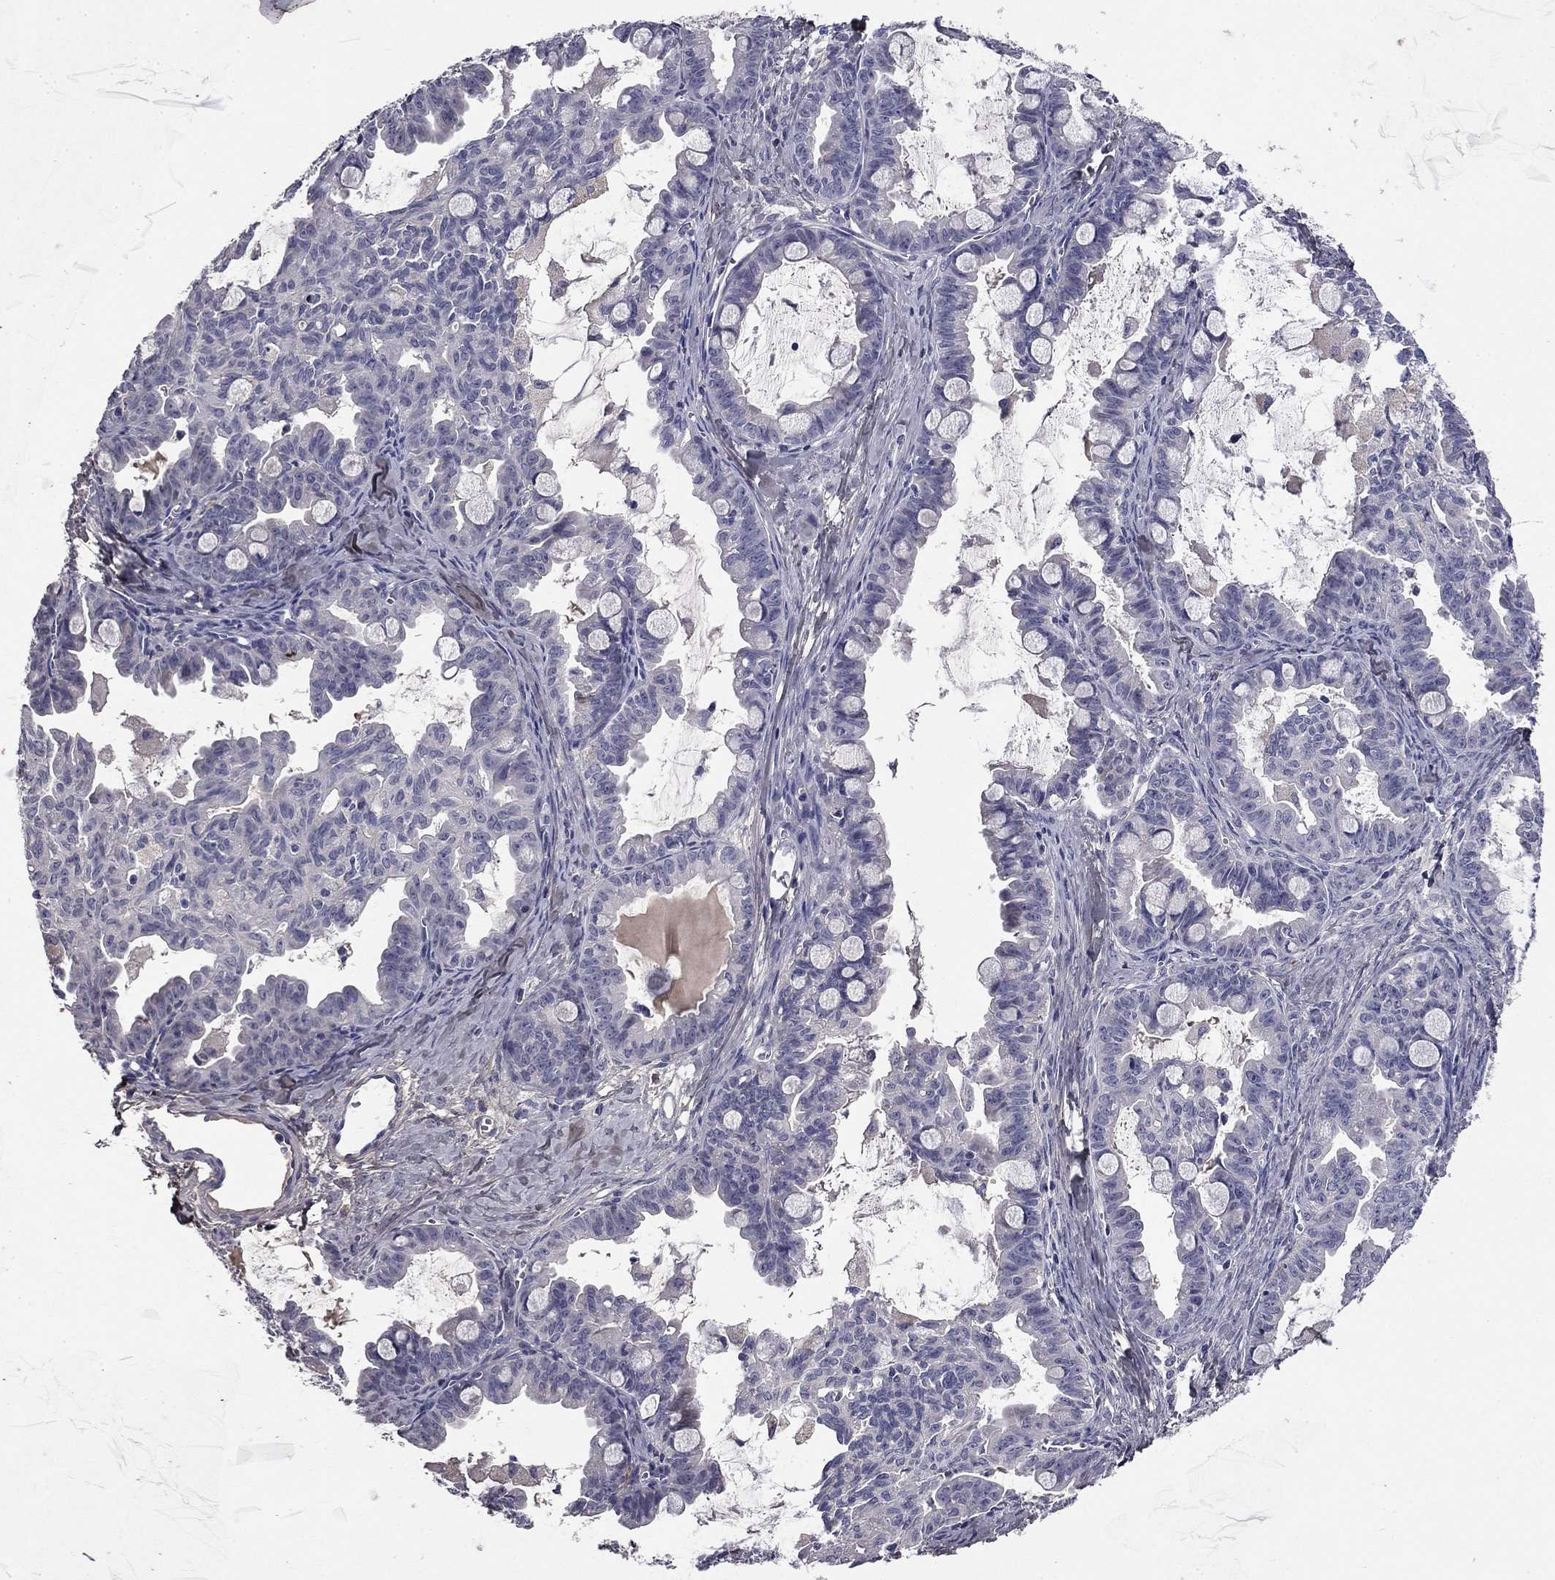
{"staining": {"intensity": "negative", "quantity": "none", "location": "none"}, "tissue": "ovarian cancer", "cell_type": "Tumor cells", "image_type": "cancer", "snomed": [{"axis": "morphology", "description": "Cystadenocarcinoma, mucinous, NOS"}, {"axis": "topography", "description": "Ovary"}], "caption": "Immunohistochemical staining of human ovarian mucinous cystadenocarcinoma displays no significant expression in tumor cells.", "gene": "COL2A1", "patient": {"sex": "female", "age": 63}}